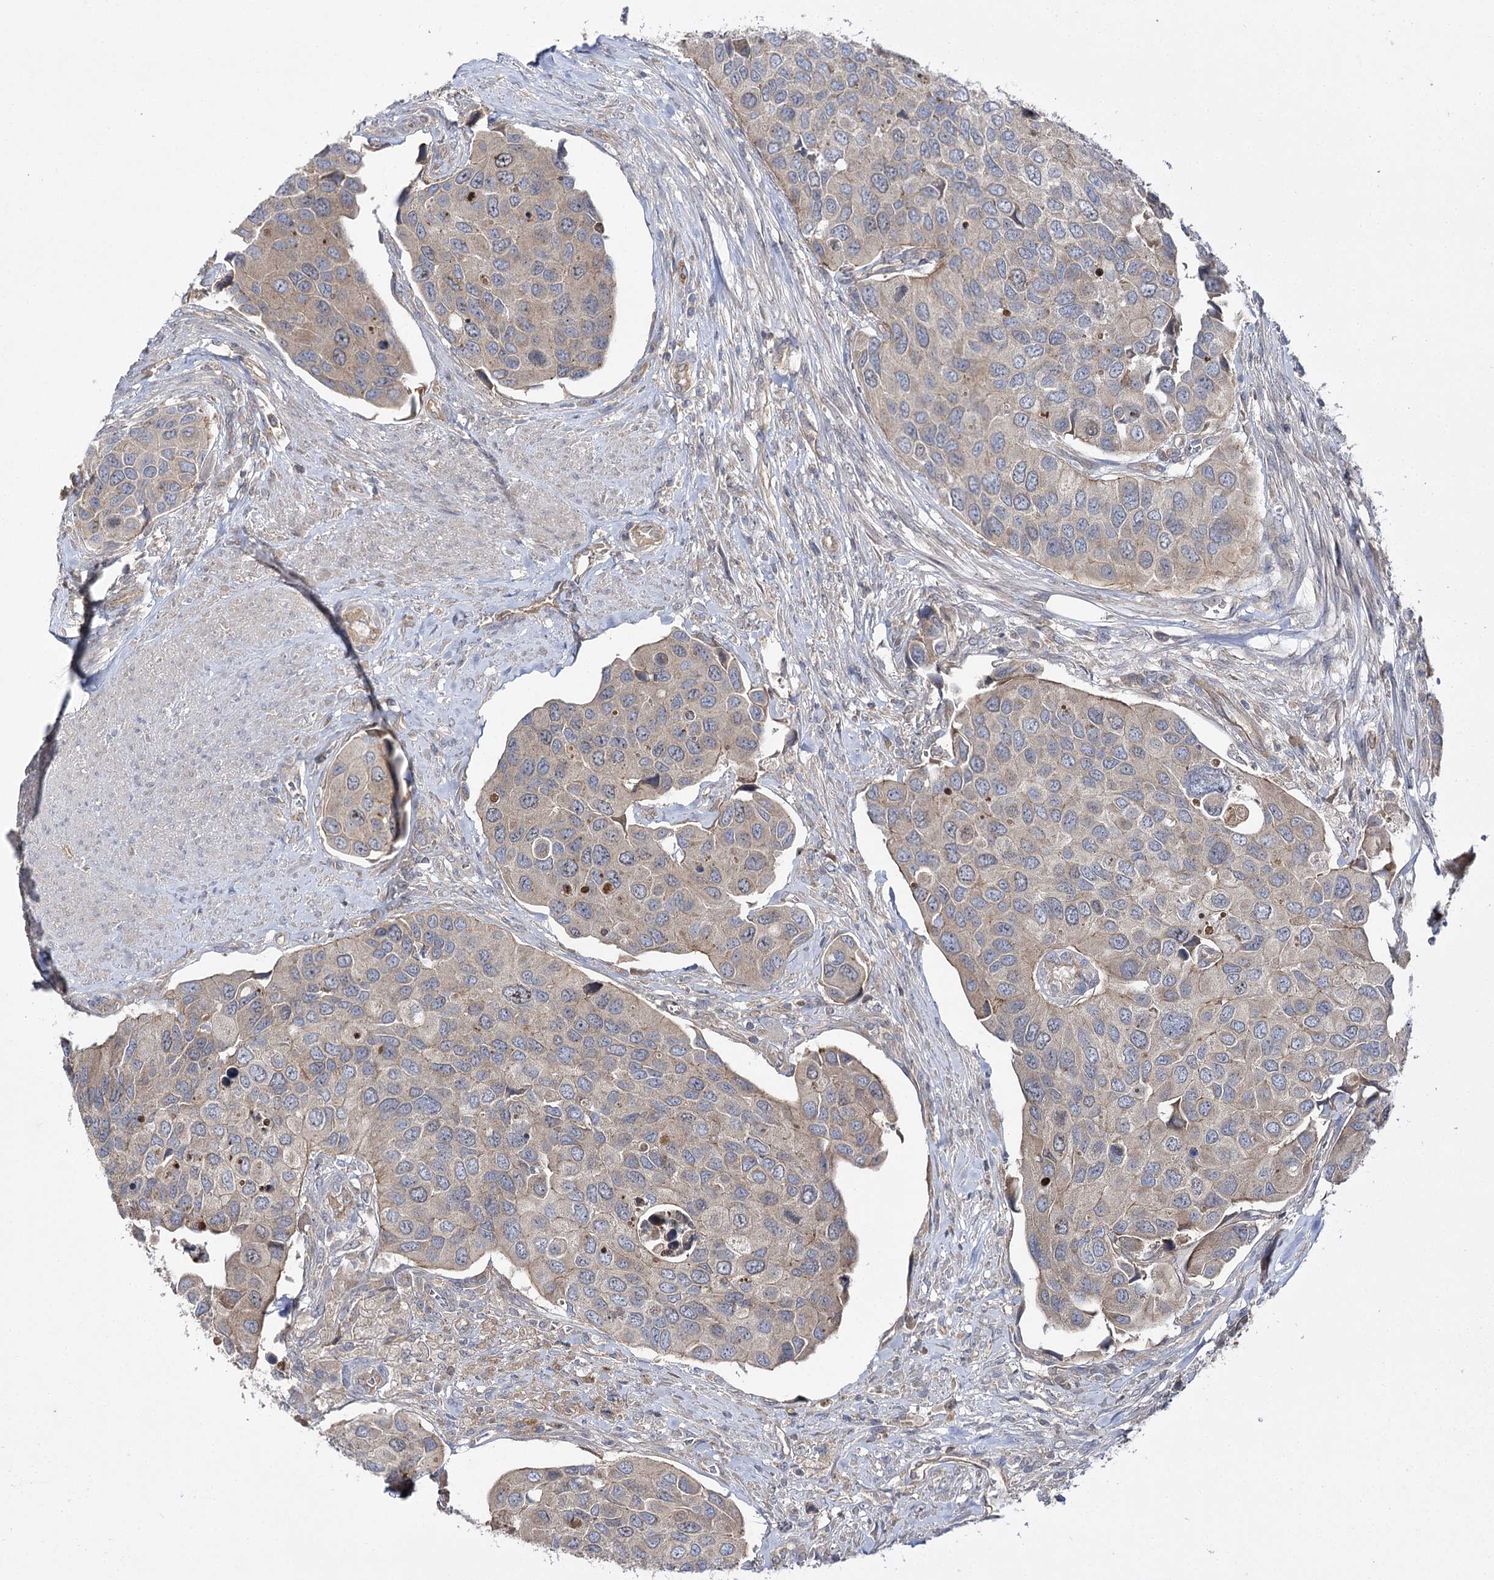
{"staining": {"intensity": "weak", "quantity": "25%-75%", "location": "cytoplasmic/membranous"}, "tissue": "urothelial cancer", "cell_type": "Tumor cells", "image_type": "cancer", "snomed": [{"axis": "morphology", "description": "Urothelial carcinoma, High grade"}, {"axis": "topography", "description": "Urinary bladder"}], "caption": "Weak cytoplasmic/membranous expression for a protein is present in approximately 25%-75% of tumor cells of high-grade urothelial carcinoma using immunohistochemistry (IHC).", "gene": "BCR", "patient": {"sex": "male", "age": 74}}